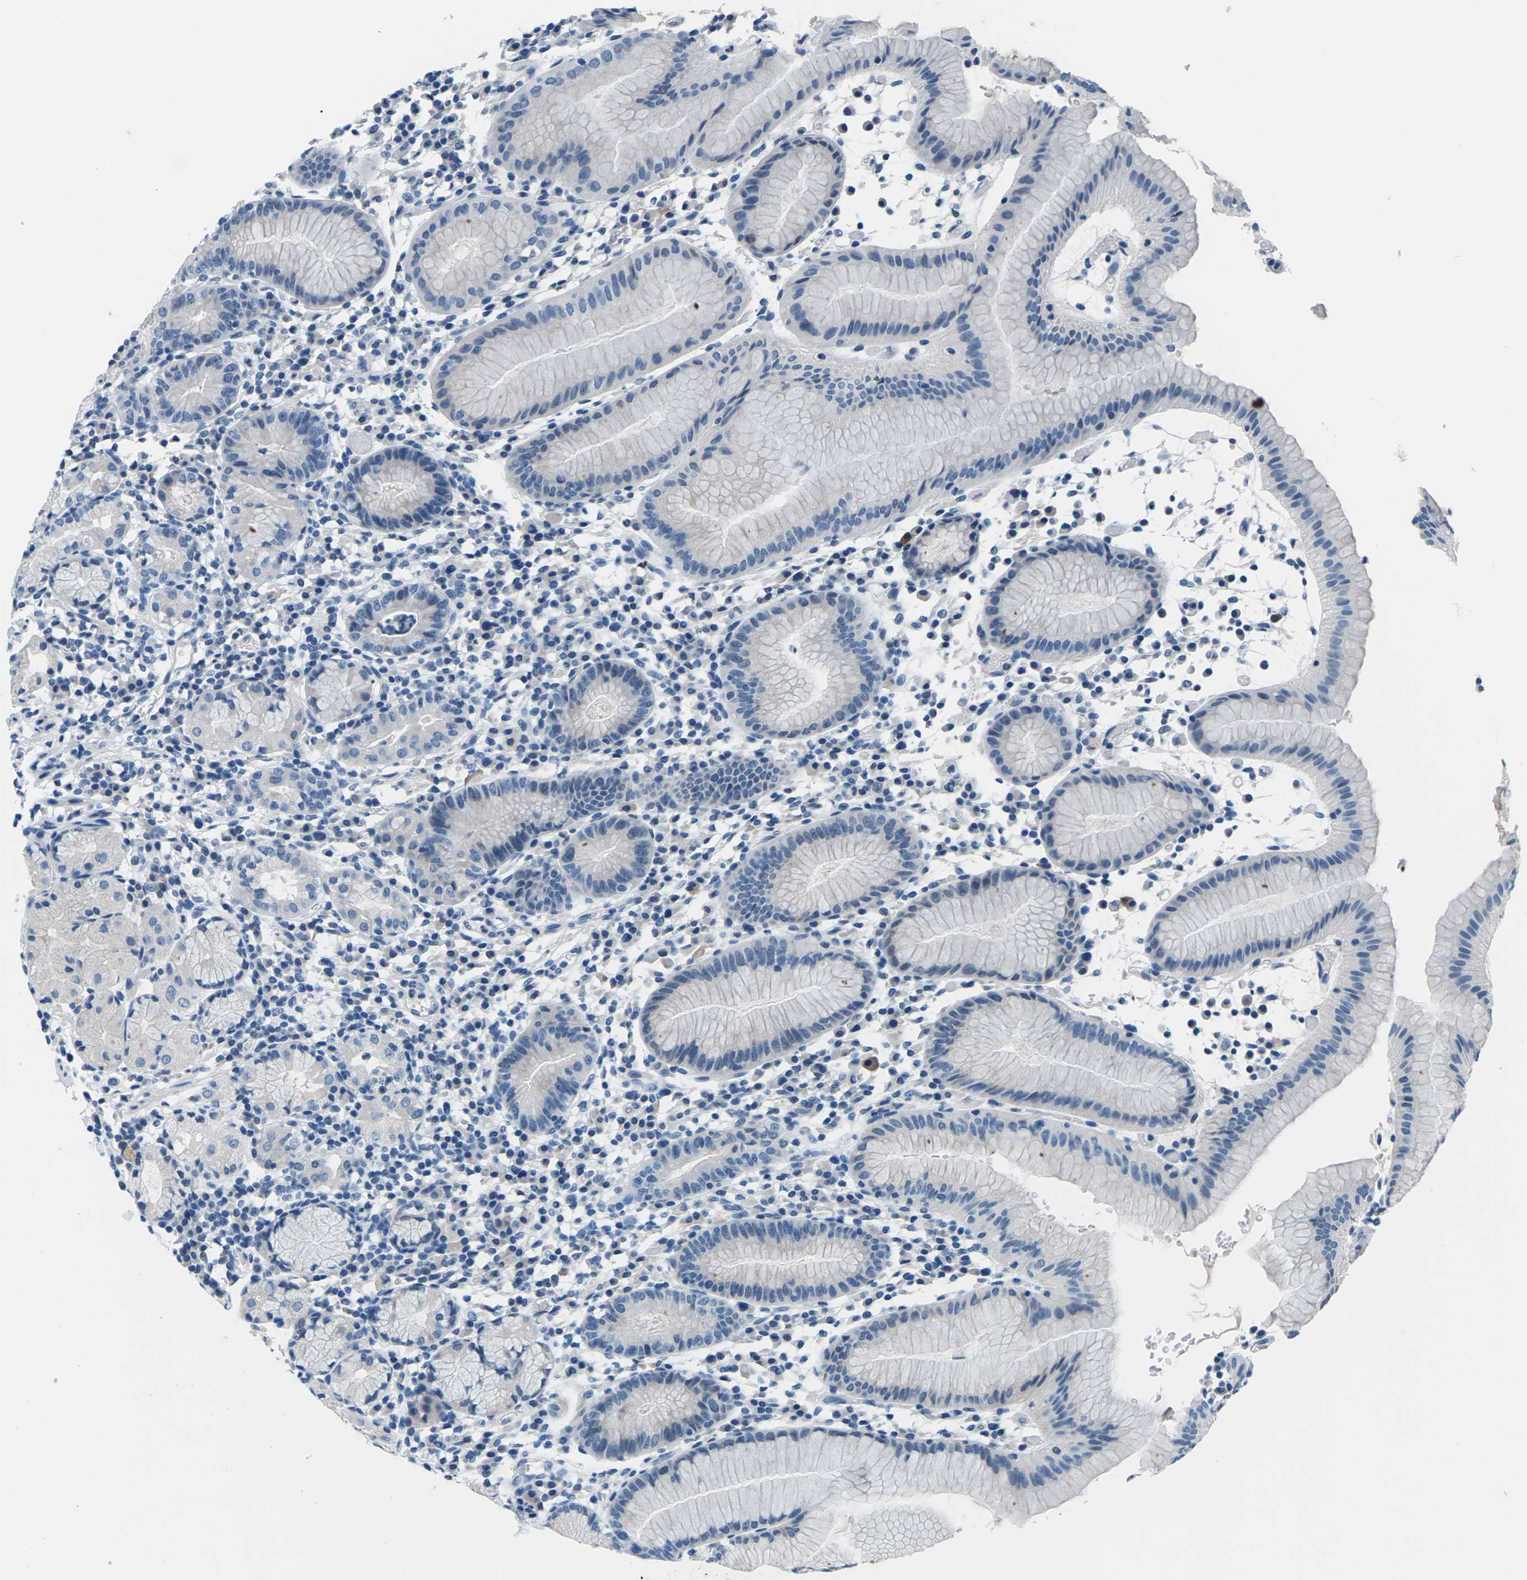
{"staining": {"intensity": "negative", "quantity": "none", "location": "none"}, "tissue": "stomach", "cell_type": "Glandular cells", "image_type": "normal", "snomed": [{"axis": "morphology", "description": "Normal tissue, NOS"}, {"axis": "topography", "description": "Stomach"}, {"axis": "topography", "description": "Stomach, lower"}], "caption": "The photomicrograph reveals no significant positivity in glandular cells of stomach.", "gene": "UMOD", "patient": {"sex": "female", "age": 75}}